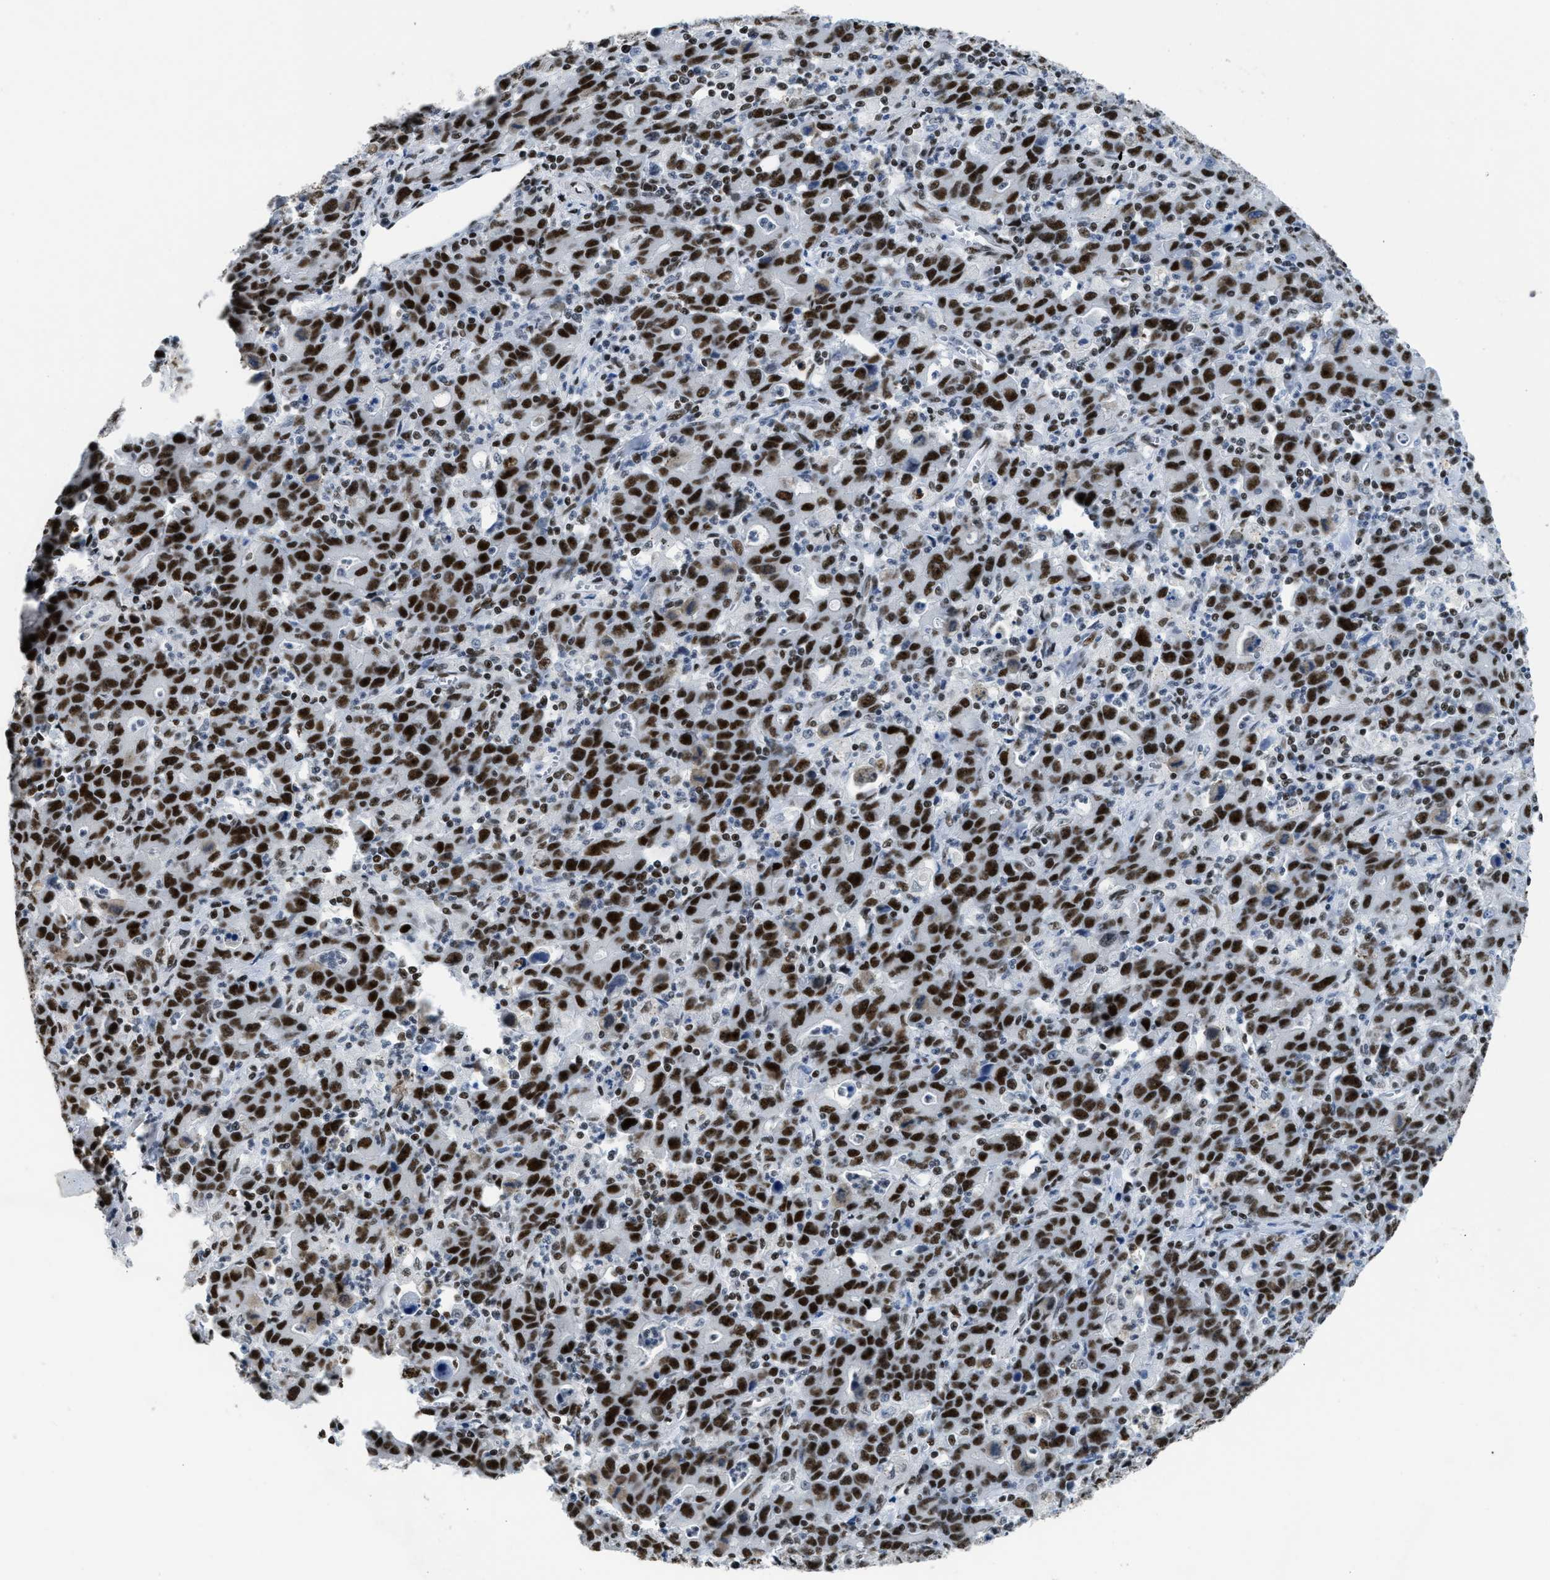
{"staining": {"intensity": "strong", "quantity": ">75%", "location": "nuclear"}, "tissue": "stomach cancer", "cell_type": "Tumor cells", "image_type": "cancer", "snomed": [{"axis": "morphology", "description": "Adenocarcinoma, NOS"}, {"axis": "topography", "description": "Stomach, upper"}], "caption": "About >75% of tumor cells in human stomach adenocarcinoma reveal strong nuclear protein staining as visualized by brown immunohistochemical staining.", "gene": "SCAF4", "patient": {"sex": "male", "age": 69}}